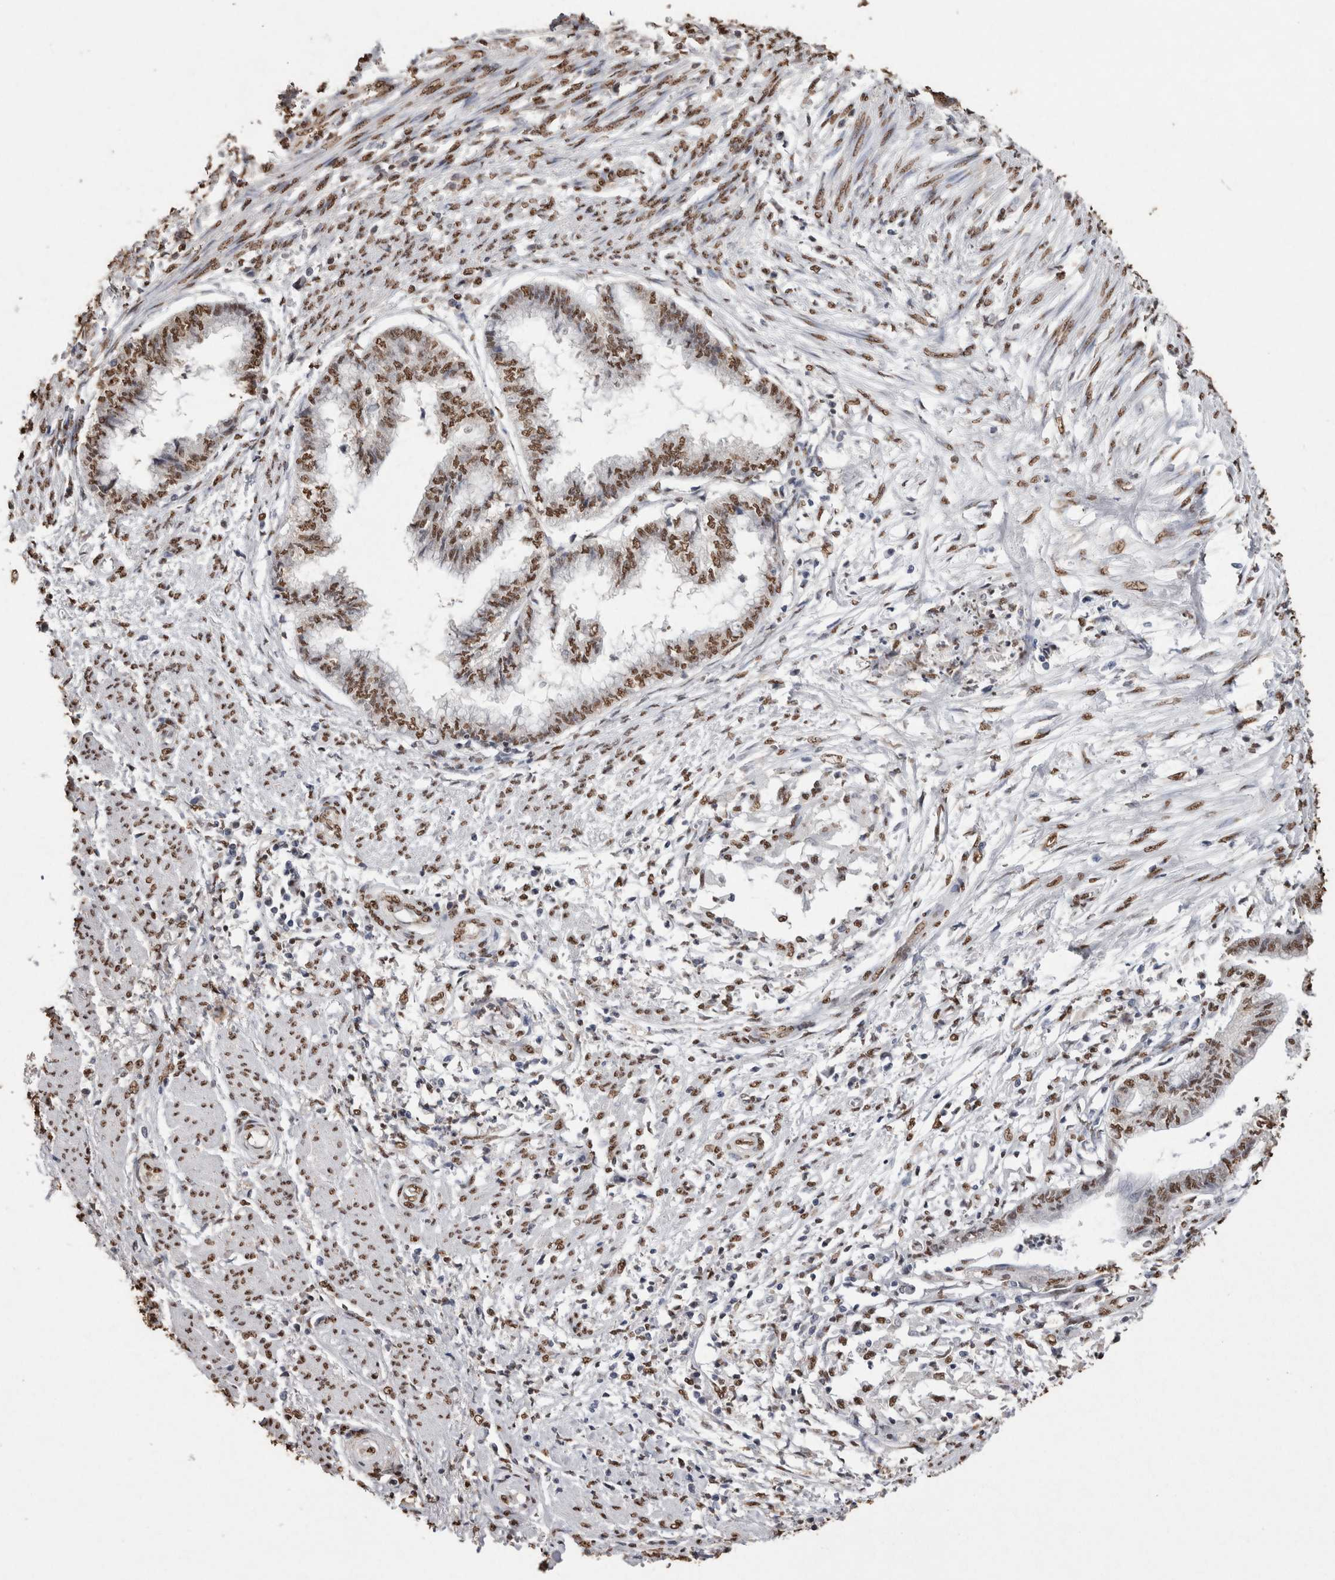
{"staining": {"intensity": "moderate", "quantity": ">75%", "location": "nuclear"}, "tissue": "endometrial cancer", "cell_type": "Tumor cells", "image_type": "cancer", "snomed": [{"axis": "morphology", "description": "Necrosis, NOS"}, {"axis": "morphology", "description": "Adenocarcinoma, NOS"}, {"axis": "topography", "description": "Endometrium"}], "caption": "A micrograph showing moderate nuclear expression in approximately >75% of tumor cells in endometrial cancer, as visualized by brown immunohistochemical staining.", "gene": "NTHL1", "patient": {"sex": "female", "age": 79}}